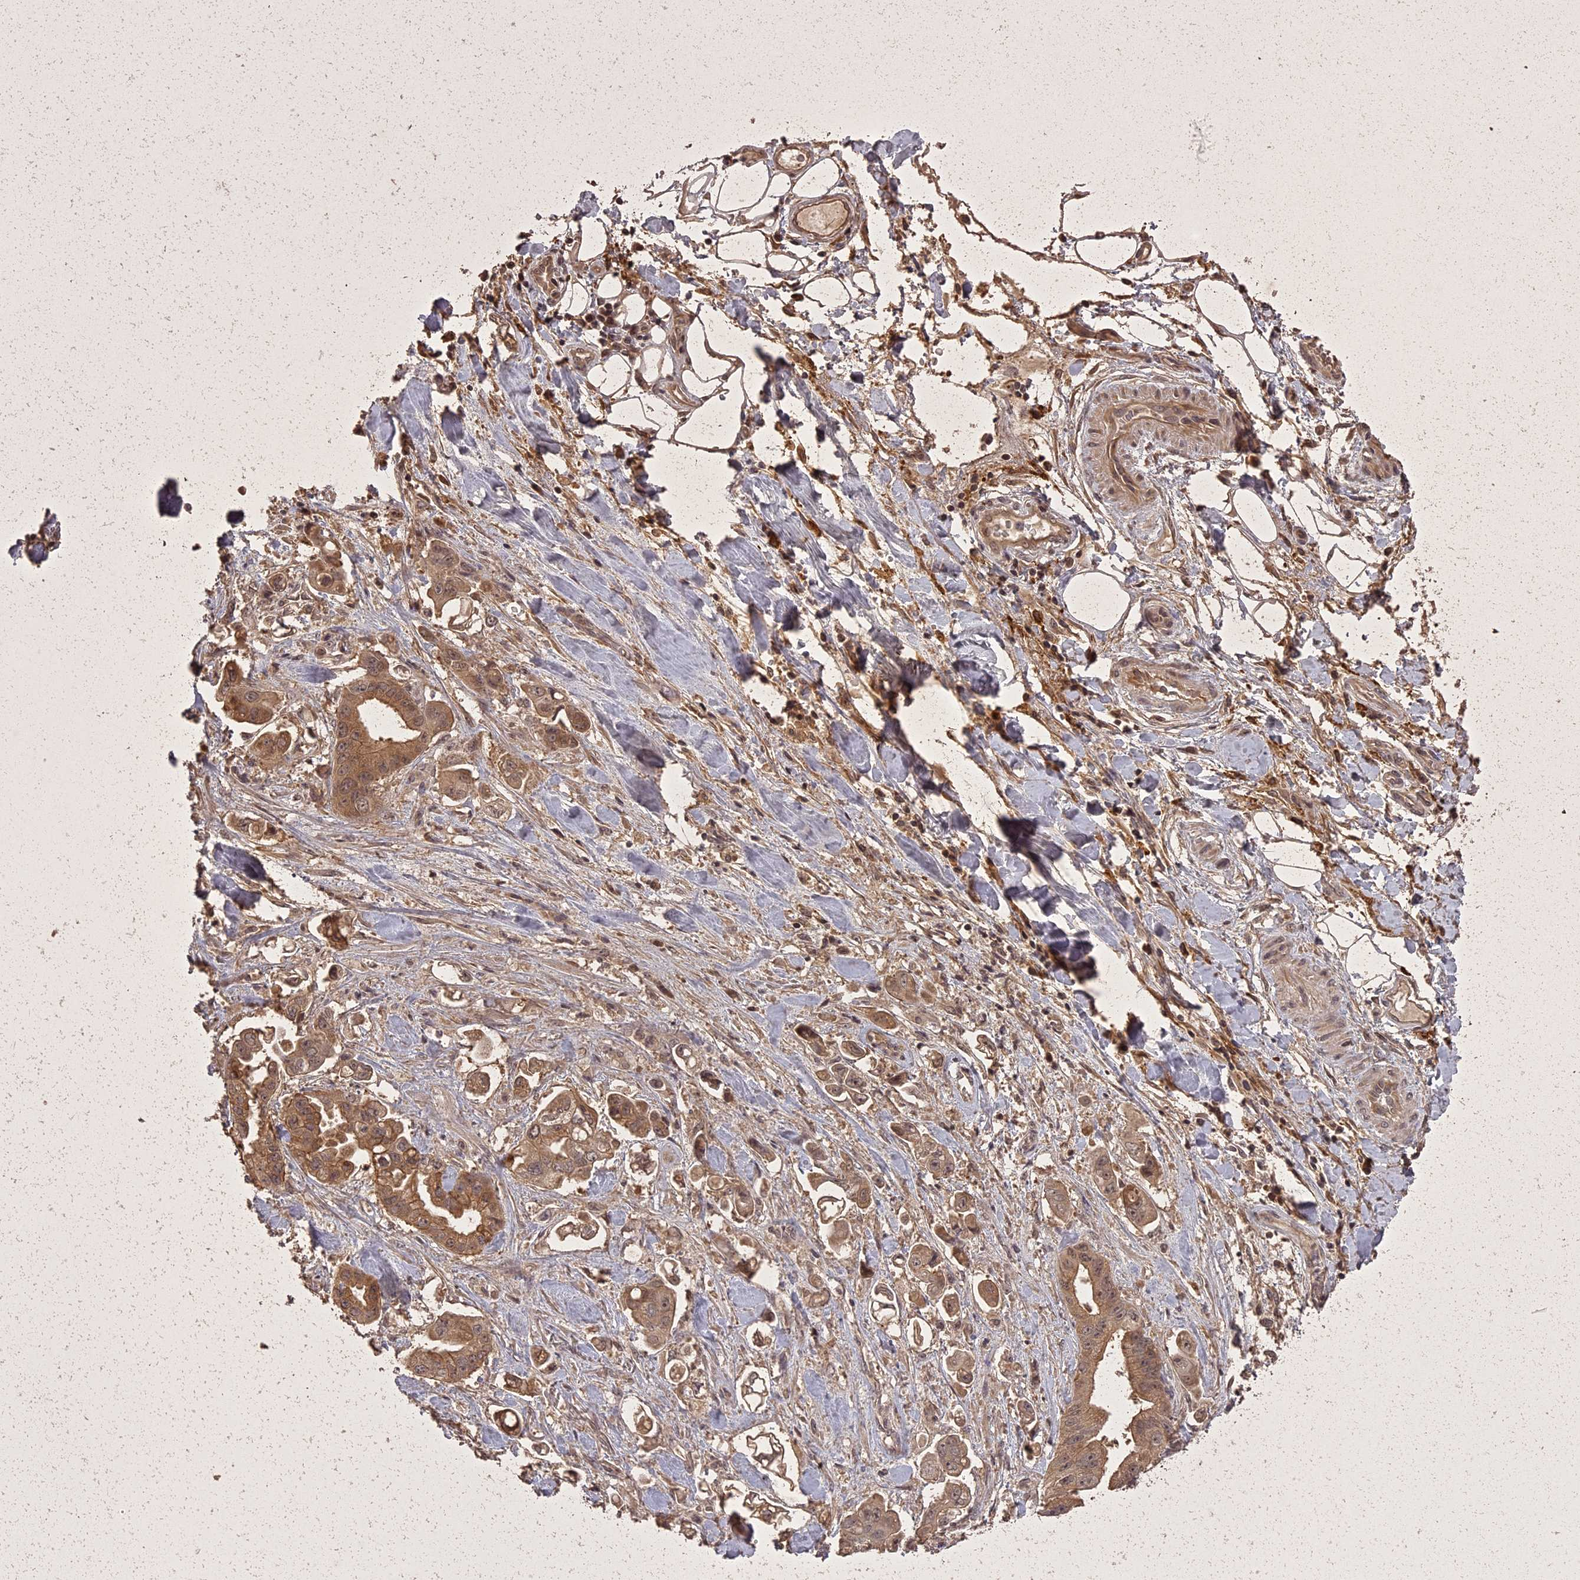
{"staining": {"intensity": "moderate", "quantity": ">75%", "location": "cytoplasmic/membranous"}, "tissue": "stomach cancer", "cell_type": "Tumor cells", "image_type": "cancer", "snomed": [{"axis": "morphology", "description": "Adenocarcinoma, NOS"}, {"axis": "topography", "description": "Stomach"}], "caption": "IHC of adenocarcinoma (stomach) displays medium levels of moderate cytoplasmic/membranous staining in about >75% of tumor cells.", "gene": "ING5", "patient": {"sex": "male", "age": 62}}